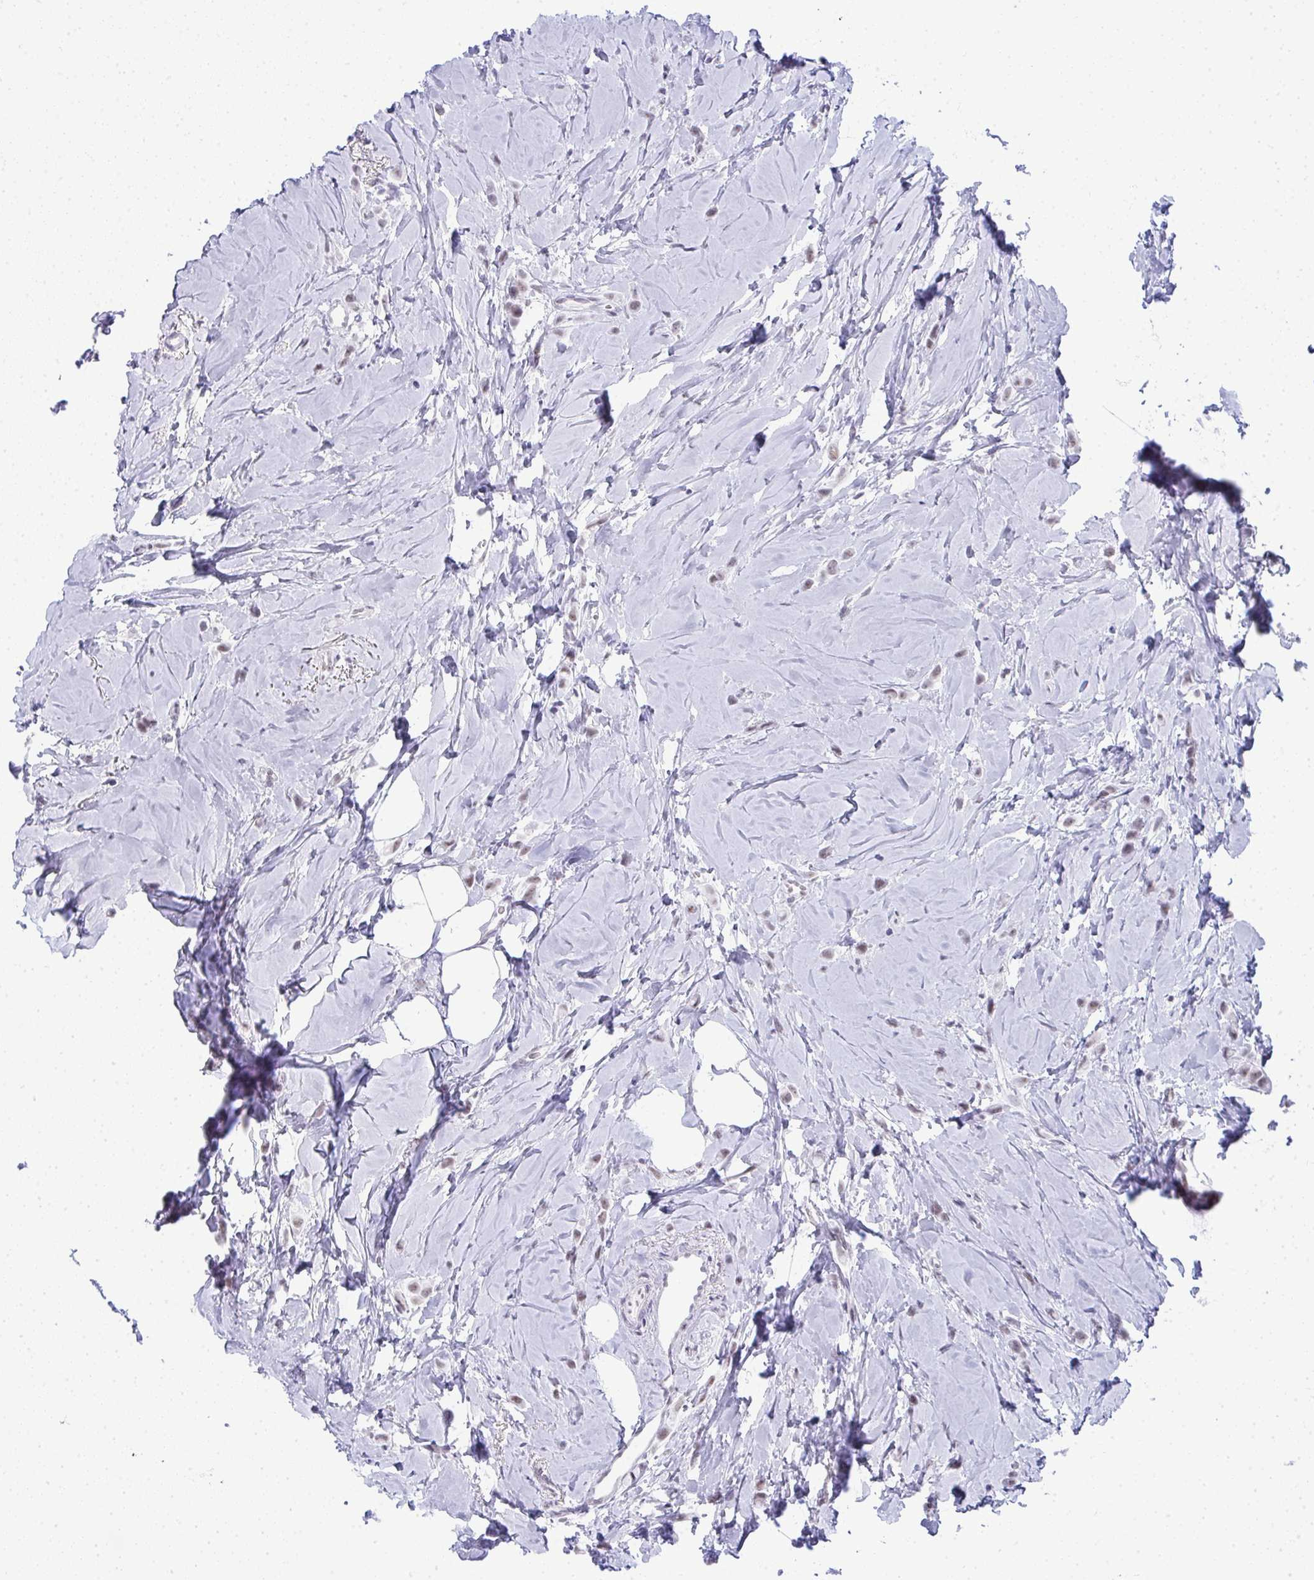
{"staining": {"intensity": "weak", "quantity": "<25%", "location": "nuclear"}, "tissue": "breast cancer", "cell_type": "Tumor cells", "image_type": "cancer", "snomed": [{"axis": "morphology", "description": "Lobular carcinoma"}, {"axis": "topography", "description": "Breast"}], "caption": "An immunohistochemistry (IHC) micrograph of breast cancer is shown. There is no staining in tumor cells of breast cancer. The staining was performed using DAB (3,3'-diaminobenzidine) to visualize the protein expression in brown, while the nuclei were stained in blue with hematoxylin (Magnification: 20x).", "gene": "PLA2G1B", "patient": {"sex": "female", "age": 66}}